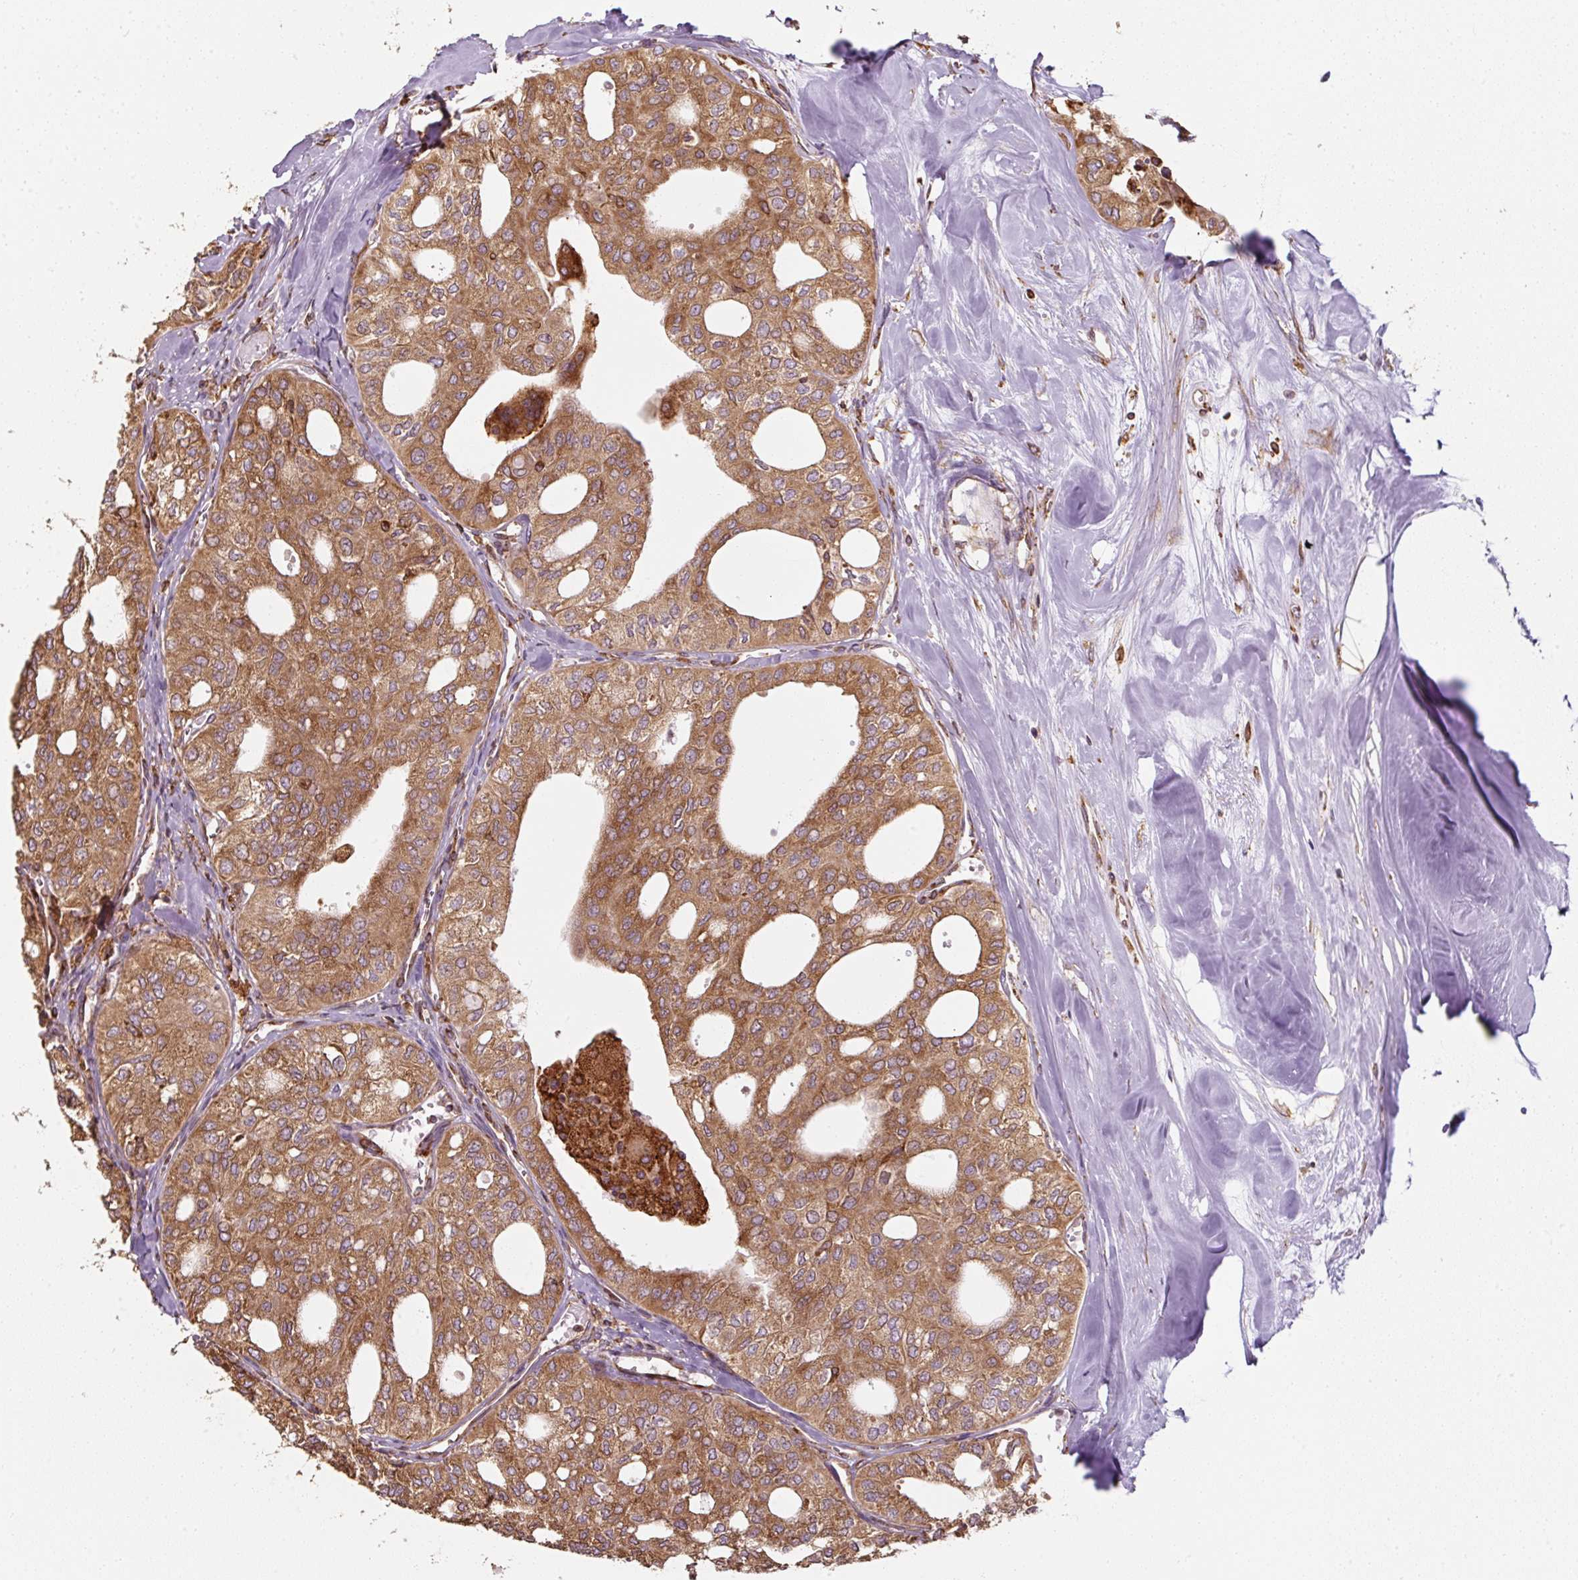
{"staining": {"intensity": "strong", "quantity": ">75%", "location": "cytoplasmic/membranous"}, "tissue": "thyroid cancer", "cell_type": "Tumor cells", "image_type": "cancer", "snomed": [{"axis": "morphology", "description": "Follicular adenoma carcinoma, NOS"}, {"axis": "topography", "description": "Thyroid gland"}], "caption": "Immunohistochemistry image of human follicular adenoma carcinoma (thyroid) stained for a protein (brown), which reveals high levels of strong cytoplasmic/membranous staining in about >75% of tumor cells.", "gene": "PRKCSH", "patient": {"sex": "male", "age": 75}}